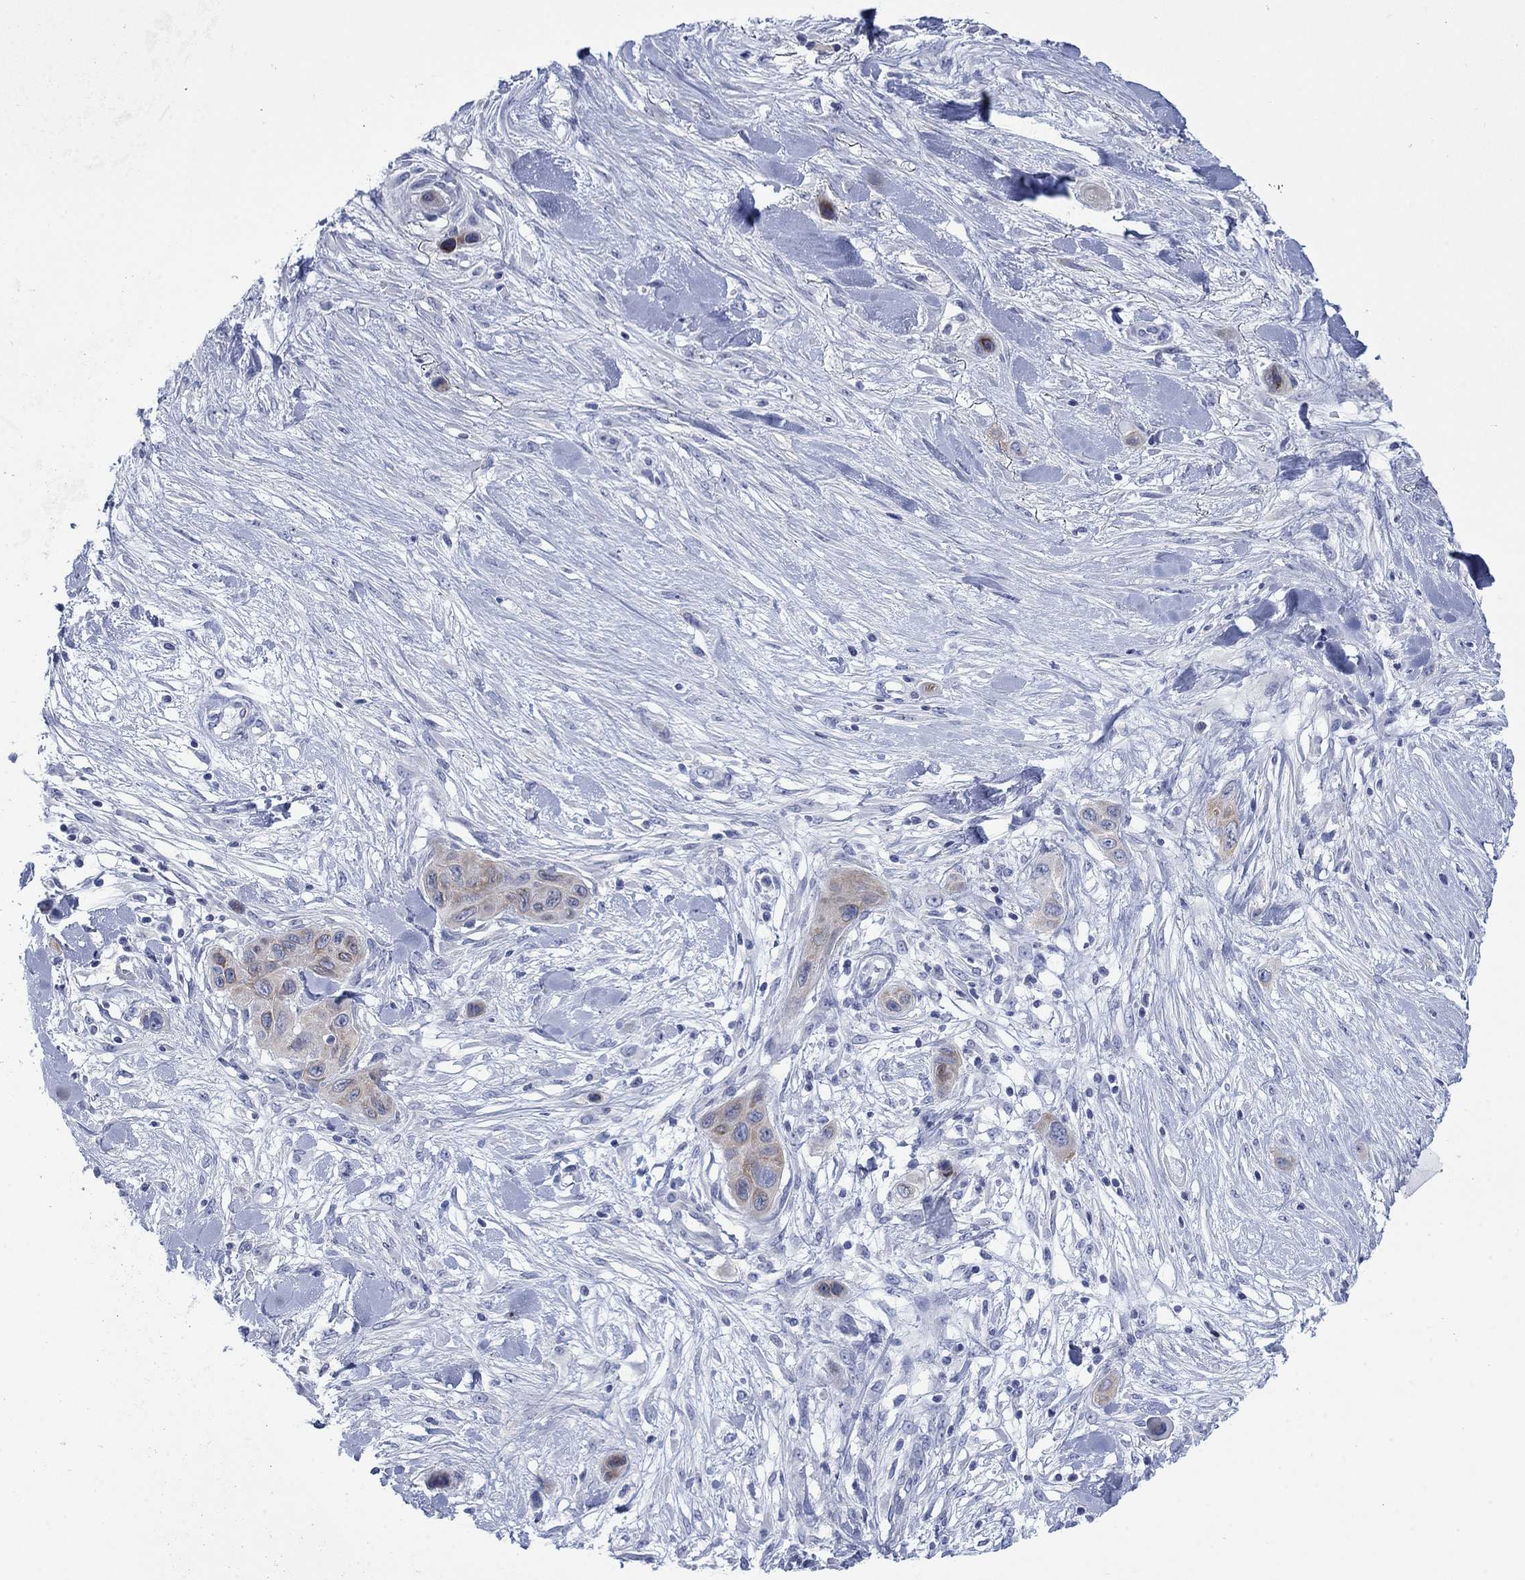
{"staining": {"intensity": "weak", "quantity": "25%-75%", "location": "cytoplasmic/membranous"}, "tissue": "skin cancer", "cell_type": "Tumor cells", "image_type": "cancer", "snomed": [{"axis": "morphology", "description": "Squamous cell carcinoma, NOS"}, {"axis": "topography", "description": "Skin"}], "caption": "There is low levels of weak cytoplasmic/membranous positivity in tumor cells of skin cancer (squamous cell carcinoma), as demonstrated by immunohistochemical staining (brown color).", "gene": "IGF2BP3", "patient": {"sex": "male", "age": 79}}